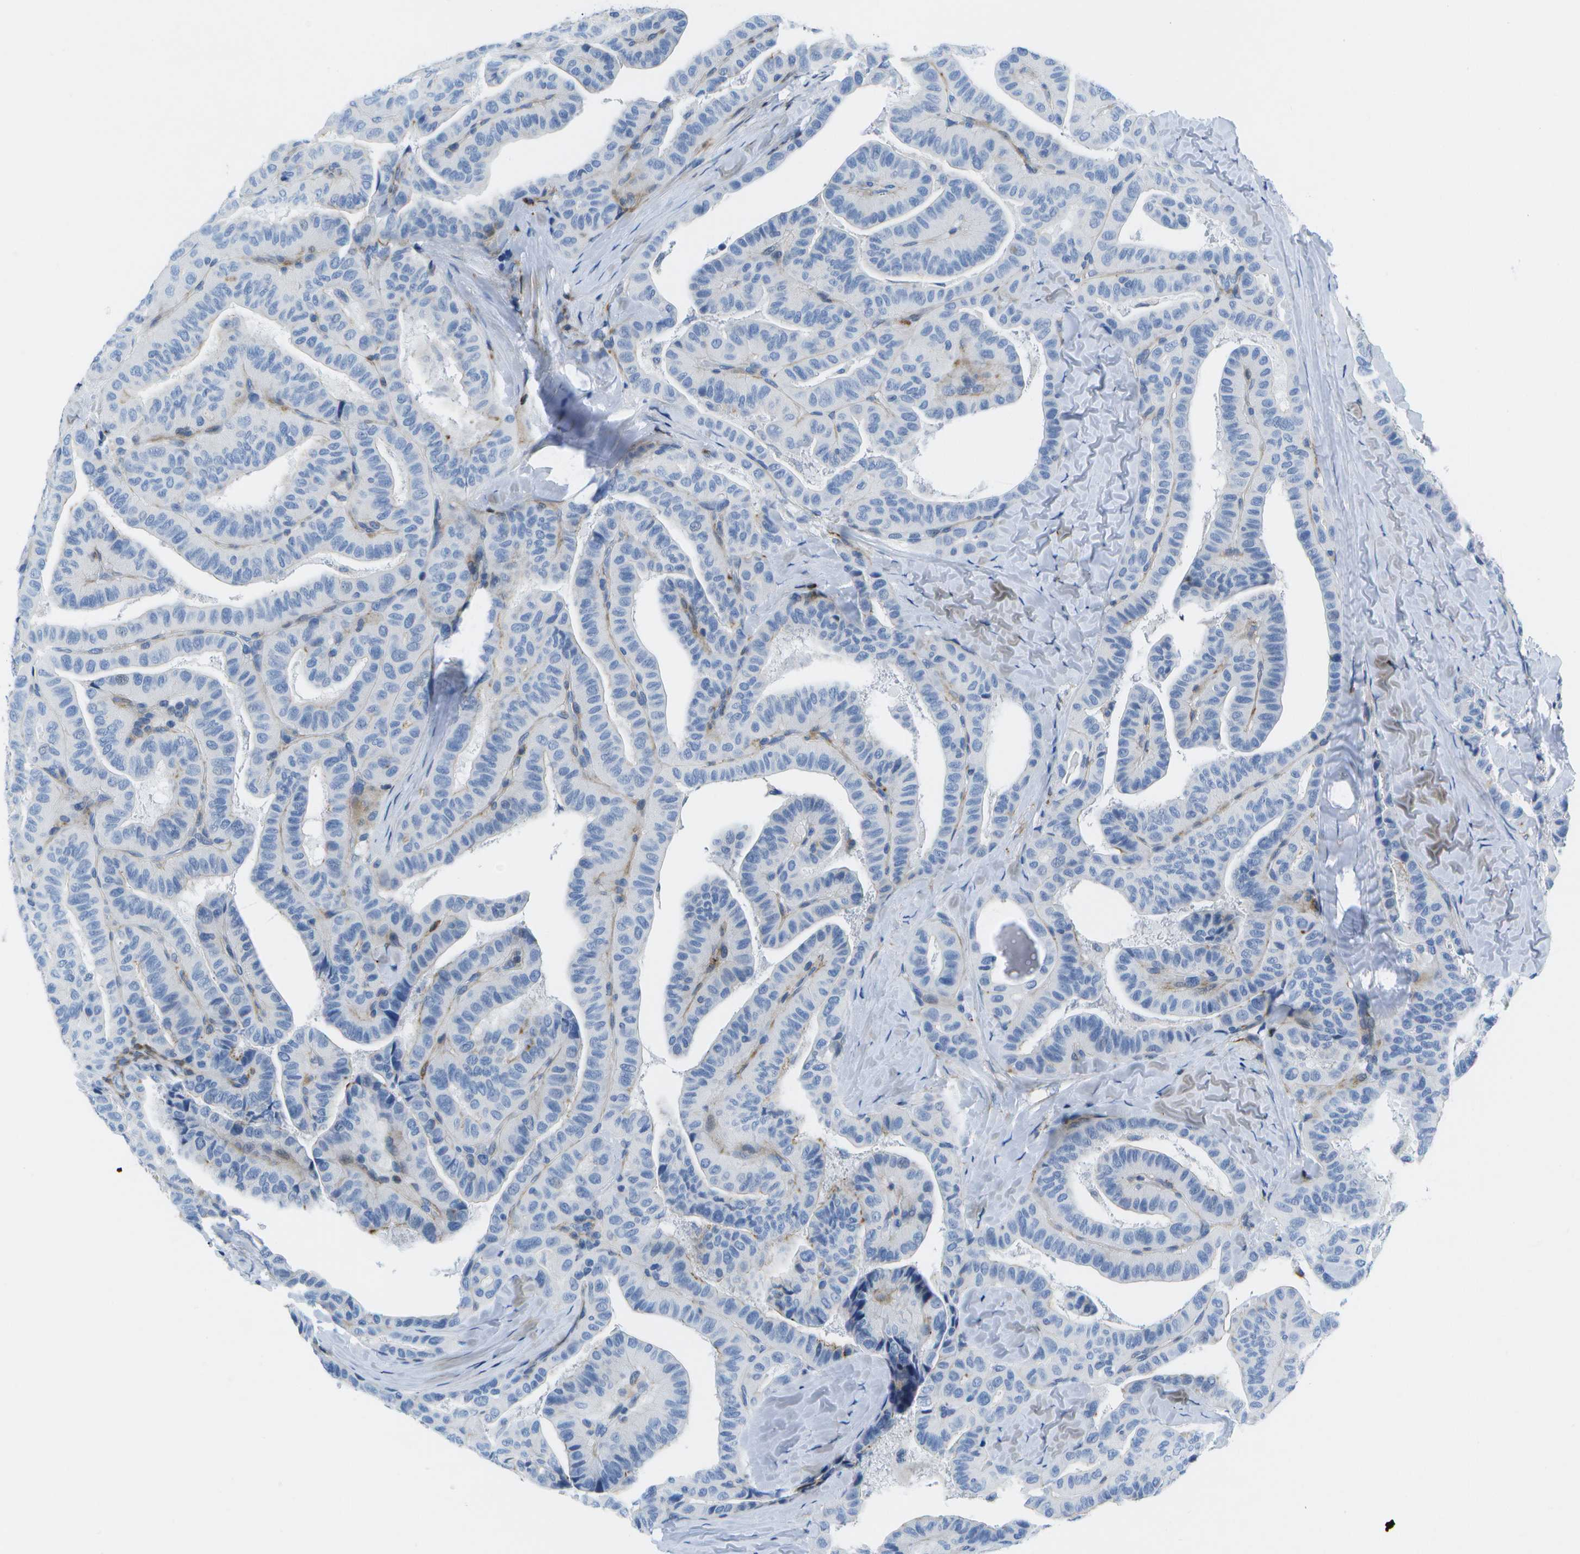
{"staining": {"intensity": "negative", "quantity": "none", "location": "none"}, "tissue": "thyroid cancer", "cell_type": "Tumor cells", "image_type": "cancer", "snomed": [{"axis": "morphology", "description": "Papillary adenocarcinoma, NOS"}, {"axis": "topography", "description": "Thyroid gland"}], "caption": "Image shows no protein staining in tumor cells of thyroid cancer tissue.", "gene": "ADGRG6", "patient": {"sex": "male", "age": 77}}